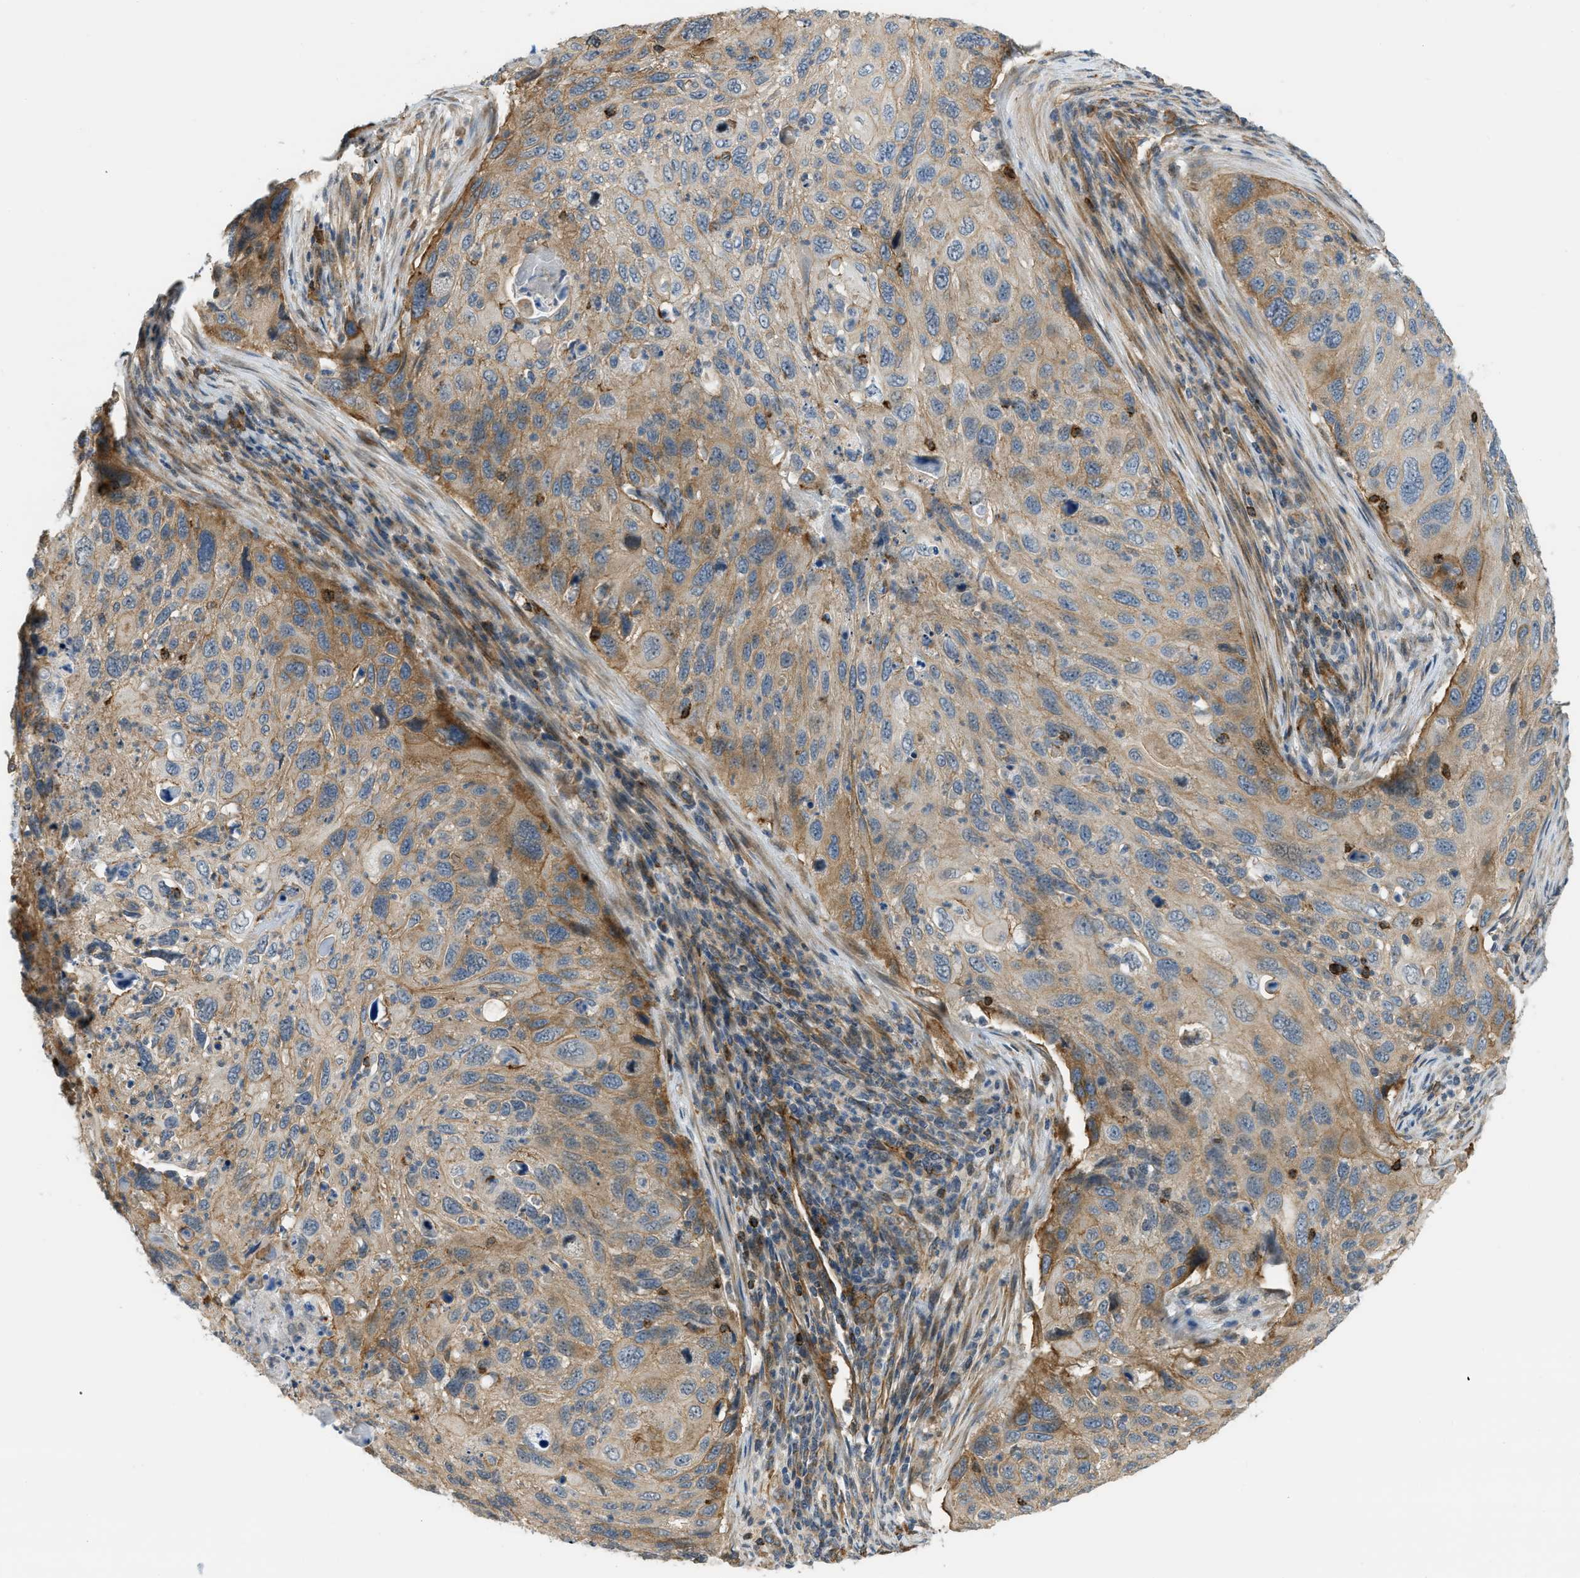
{"staining": {"intensity": "moderate", "quantity": ">75%", "location": "cytoplasmic/membranous"}, "tissue": "cervical cancer", "cell_type": "Tumor cells", "image_type": "cancer", "snomed": [{"axis": "morphology", "description": "Squamous cell carcinoma, NOS"}, {"axis": "topography", "description": "Cervix"}], "caption": "Moderate cytoplasmic/membranous positivity is appreciated in about >75% of tumor cells in cervical cancer.", "gene": "KIAA1671", "patient": {"sex": "female", "age": 70}}